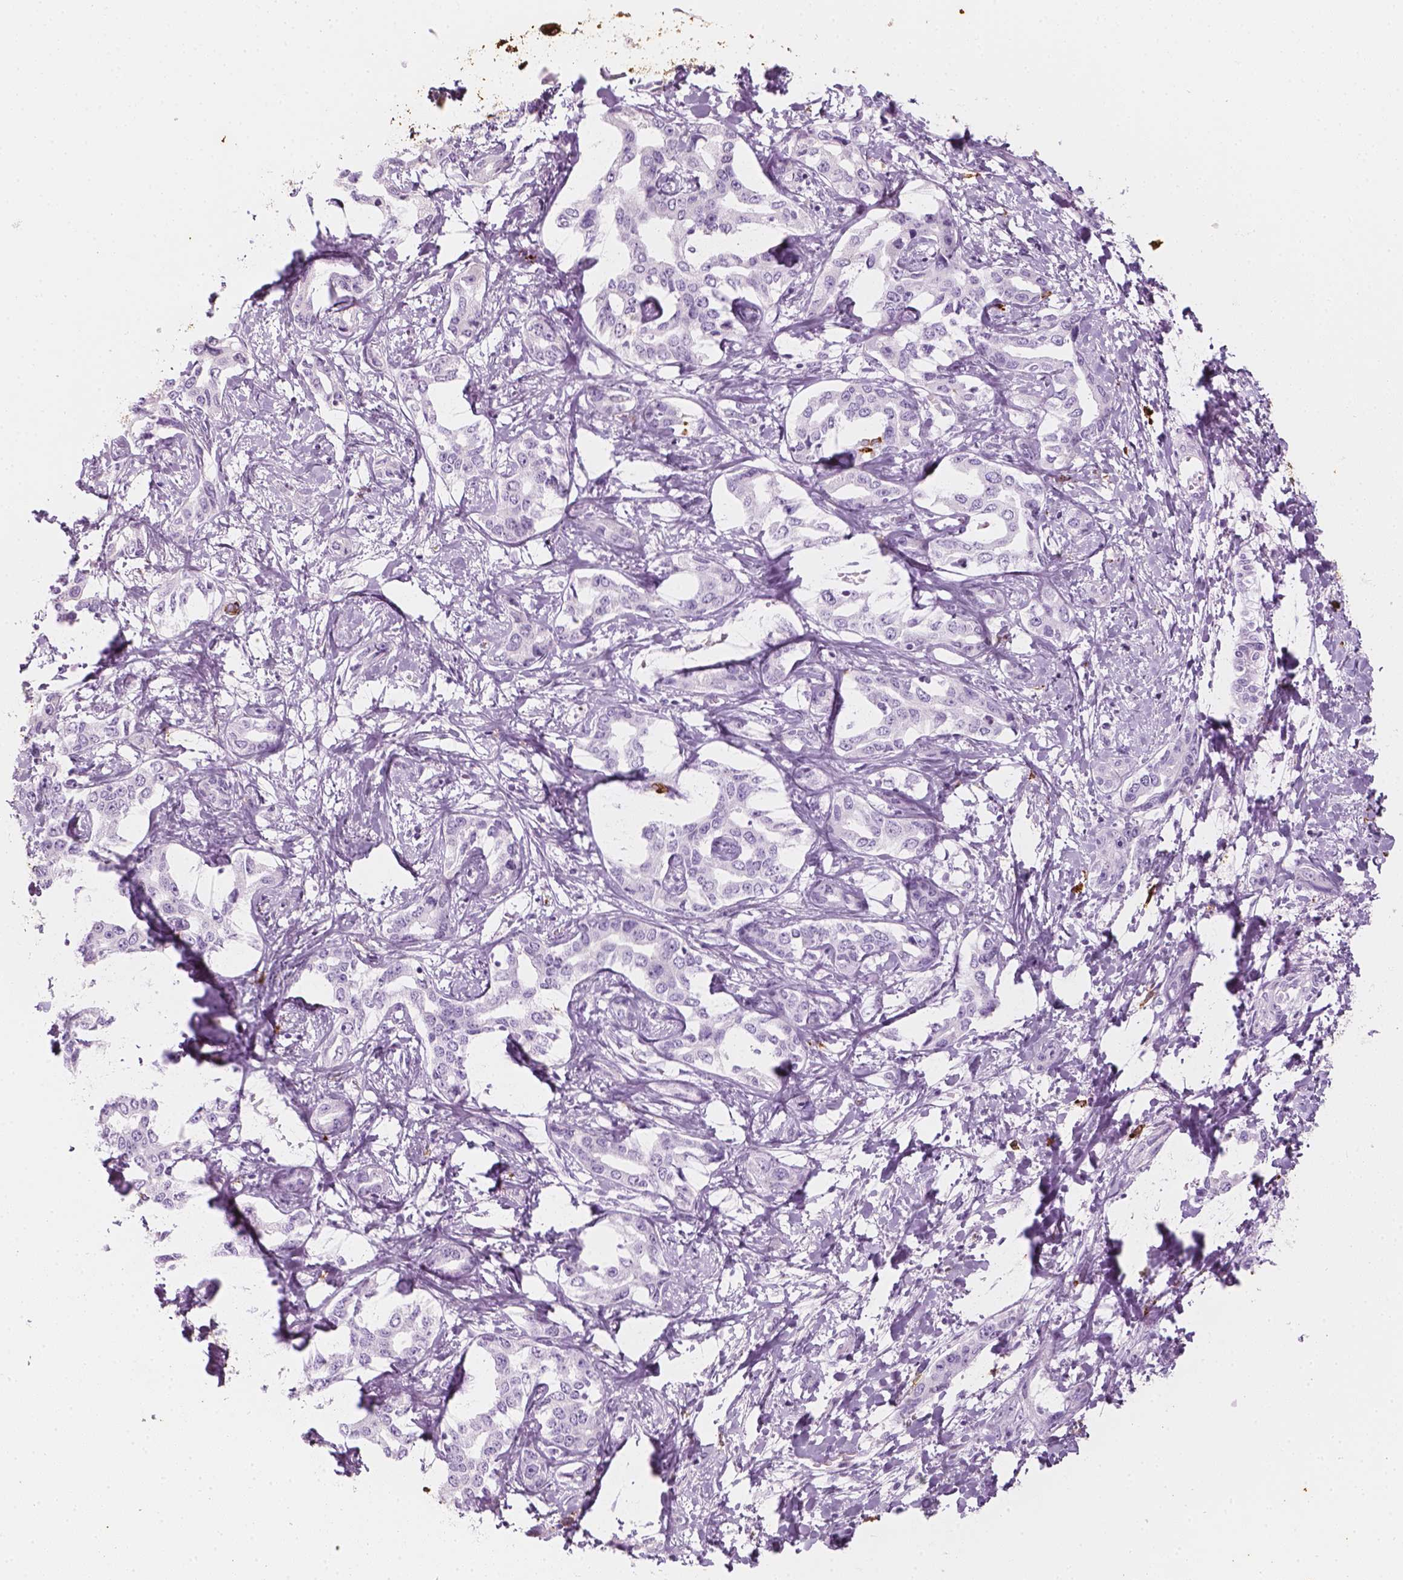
{"staining": {"intensity": "negative", "quantity": "none", "location": "none"}, "tissue": "liver cancer", "cell_type": "Tumor cells", "image_type": "cancer", "snomed": [{"axis": "morphology", "description": "Cholangiocarcinoma"}, {"axis": "topography", "description": "Liver"}], "caption": "Tumor cells show no significant expression in liver cancer.", "gene": "CES1", "patient": {"sex": "male", "age": 59}}